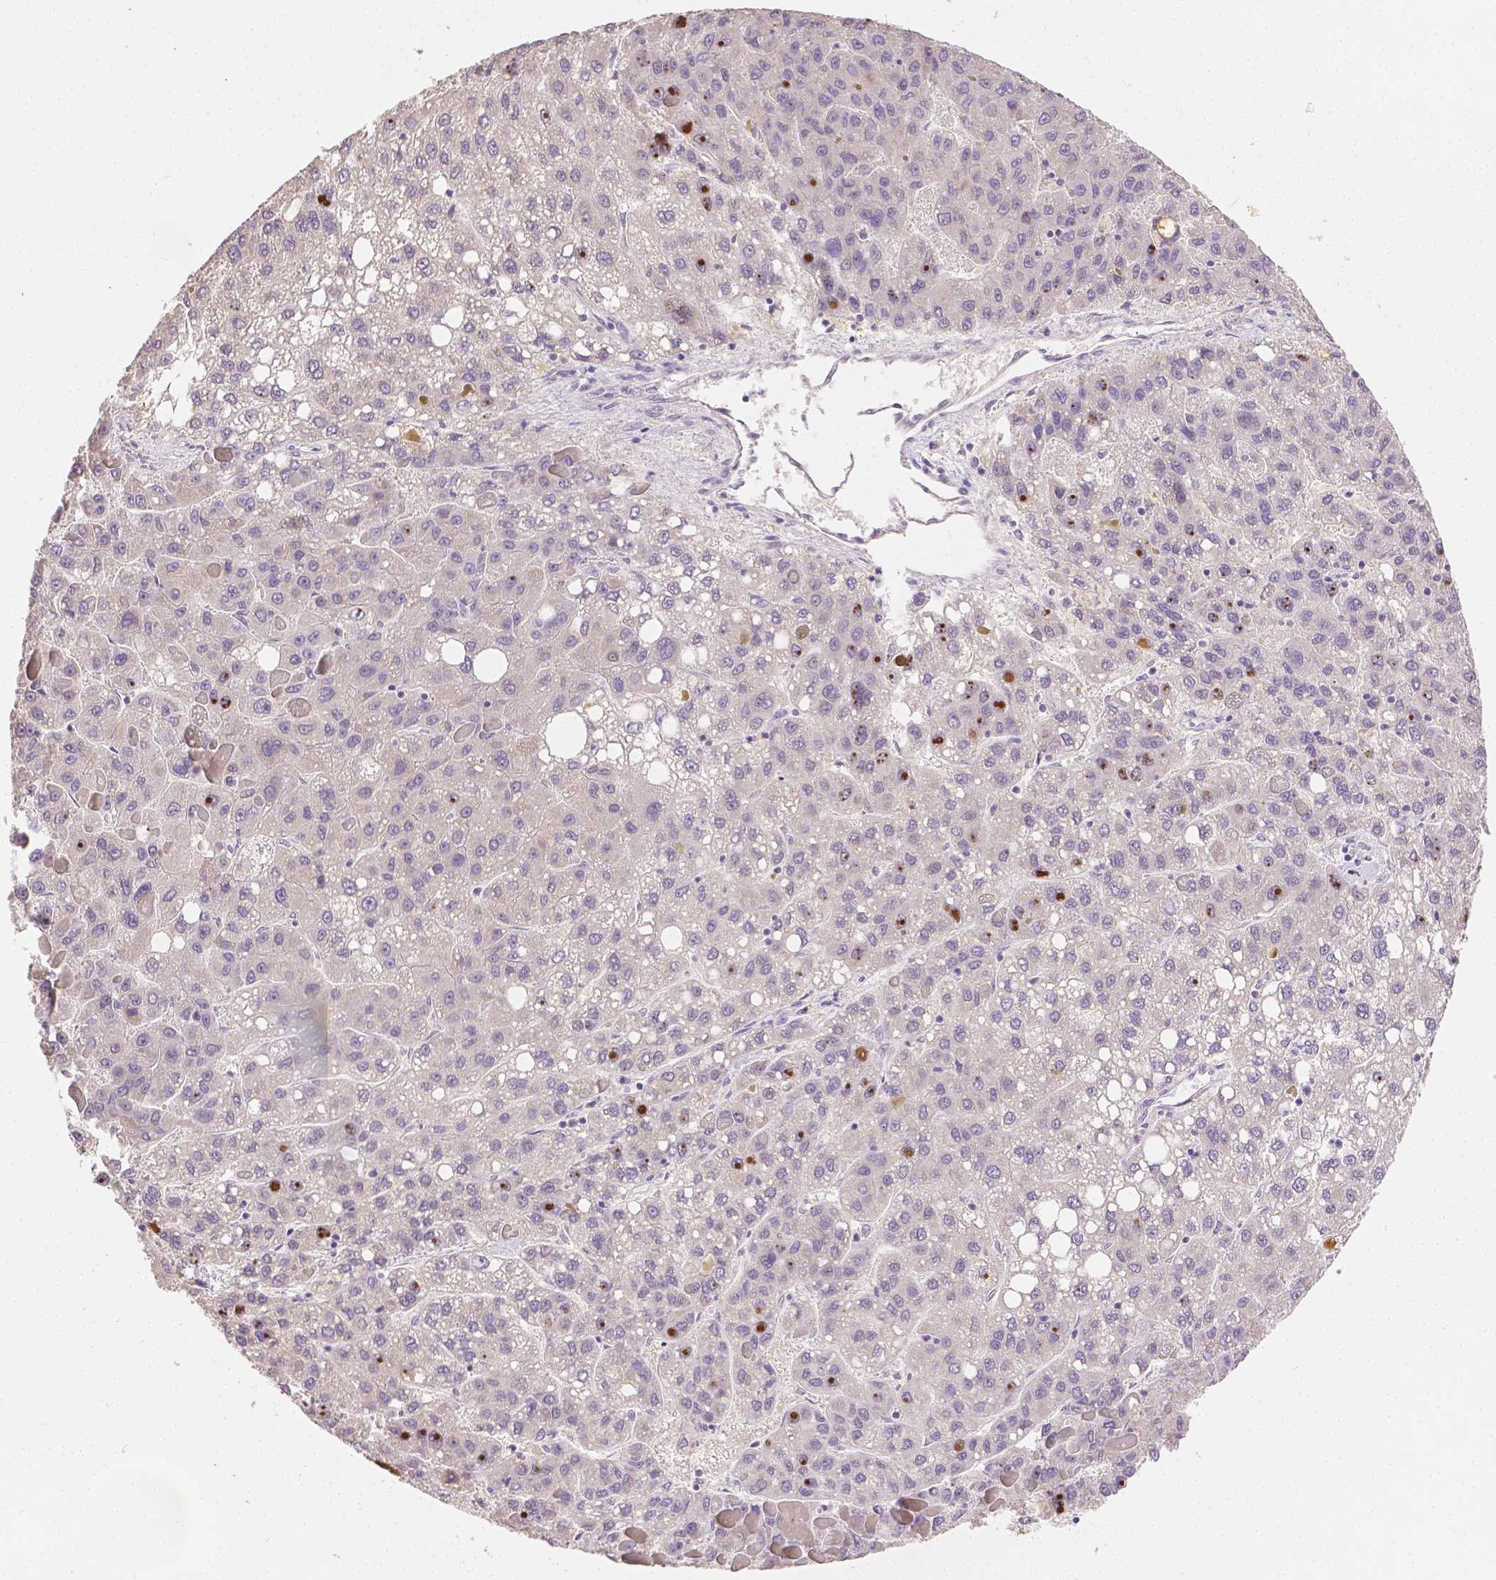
{"staining": {"intensity": "negative", "quantity": "none", "location": "none"}, "tissue": "liver cancer", "cell_type": "Tumor cells", "image_type": "cancer", "snomed": [{"axis": "morphology", "description": "Carcinoma, Hepatocellular, NOS"}, {"axis": "topography", "description": "Liver"}], "caption": "Micrograph shows no significant protein expression in tumor cells of liver cancer.", "gene": "TGM1", "patient": {"sex": "female", "age": 82}}